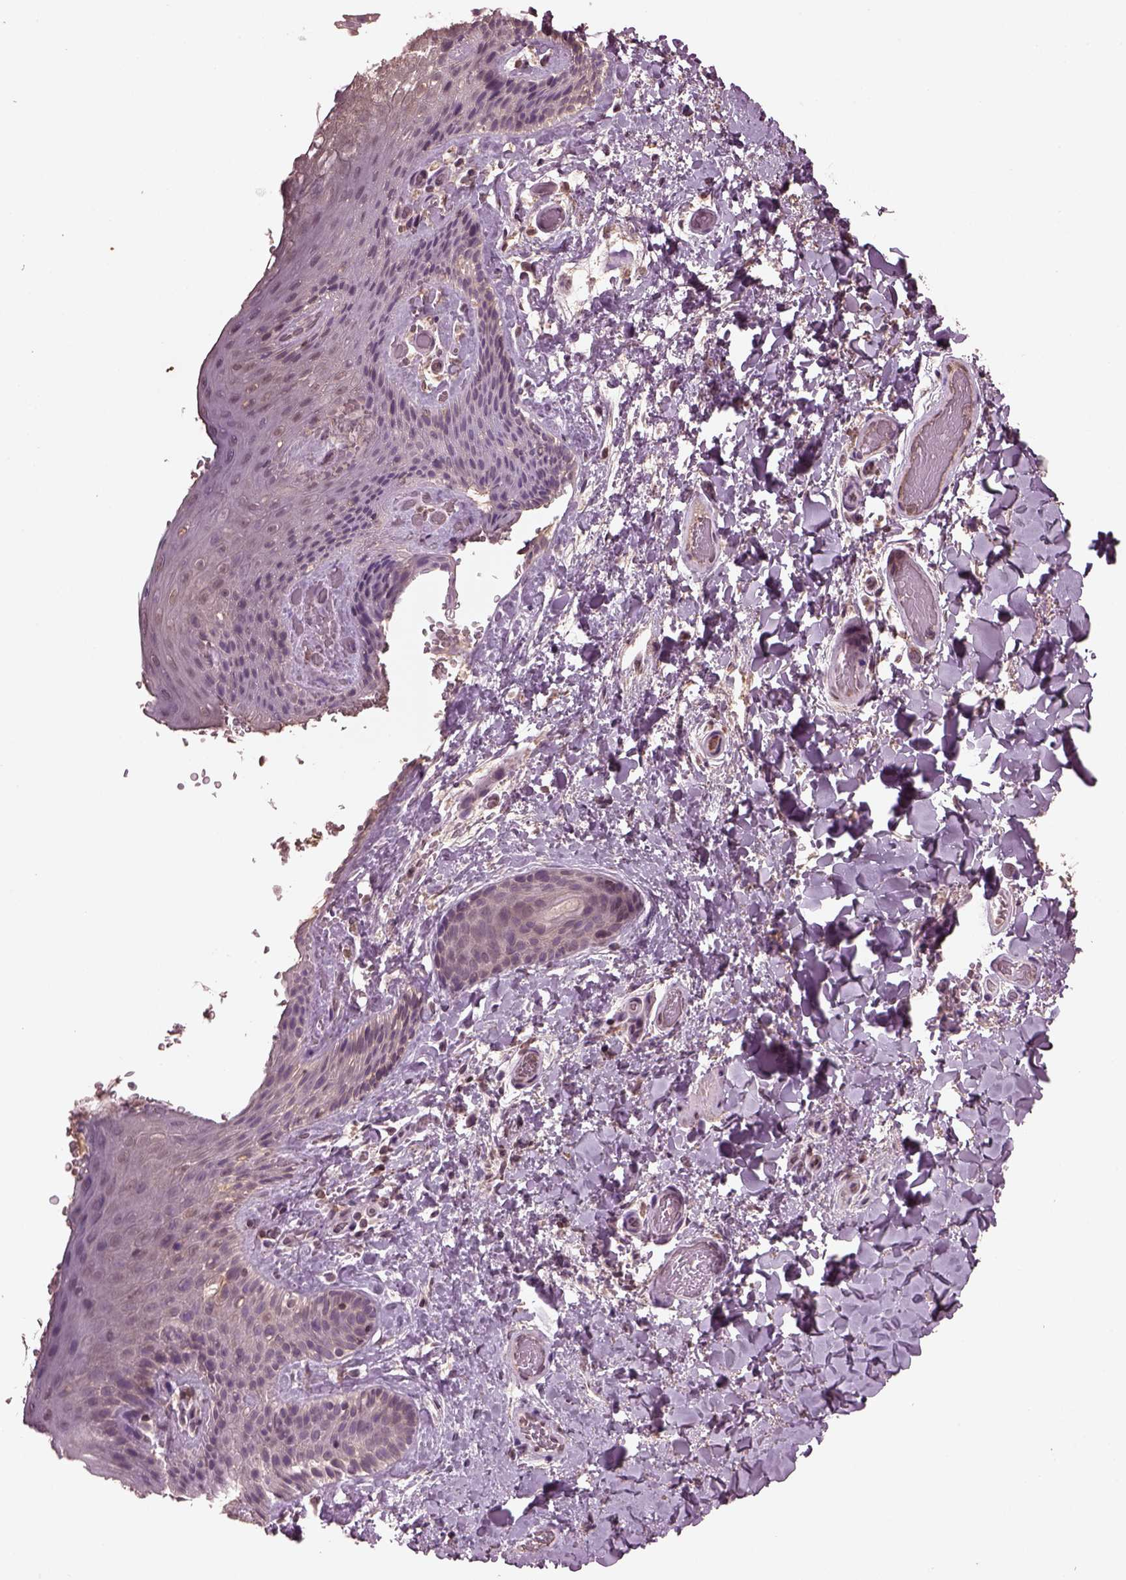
{"staining": {"intensity": "negative", "quantity": "none", "location": "none"}, "tissue": "skin", "cell_type": "Epidermal cells", "image_type": "normal", "snomed": [{"axis": "morphology", "description": "Normal tissue, NOS"}, {"axis": "topography", "description": "Anal"}], "caption": "DAB immunohistochemical staining of normal human skin displays no significant staining in epidermal cells.", "gene": "PTX4", "patient": {"sex": "male", "age": 36}}